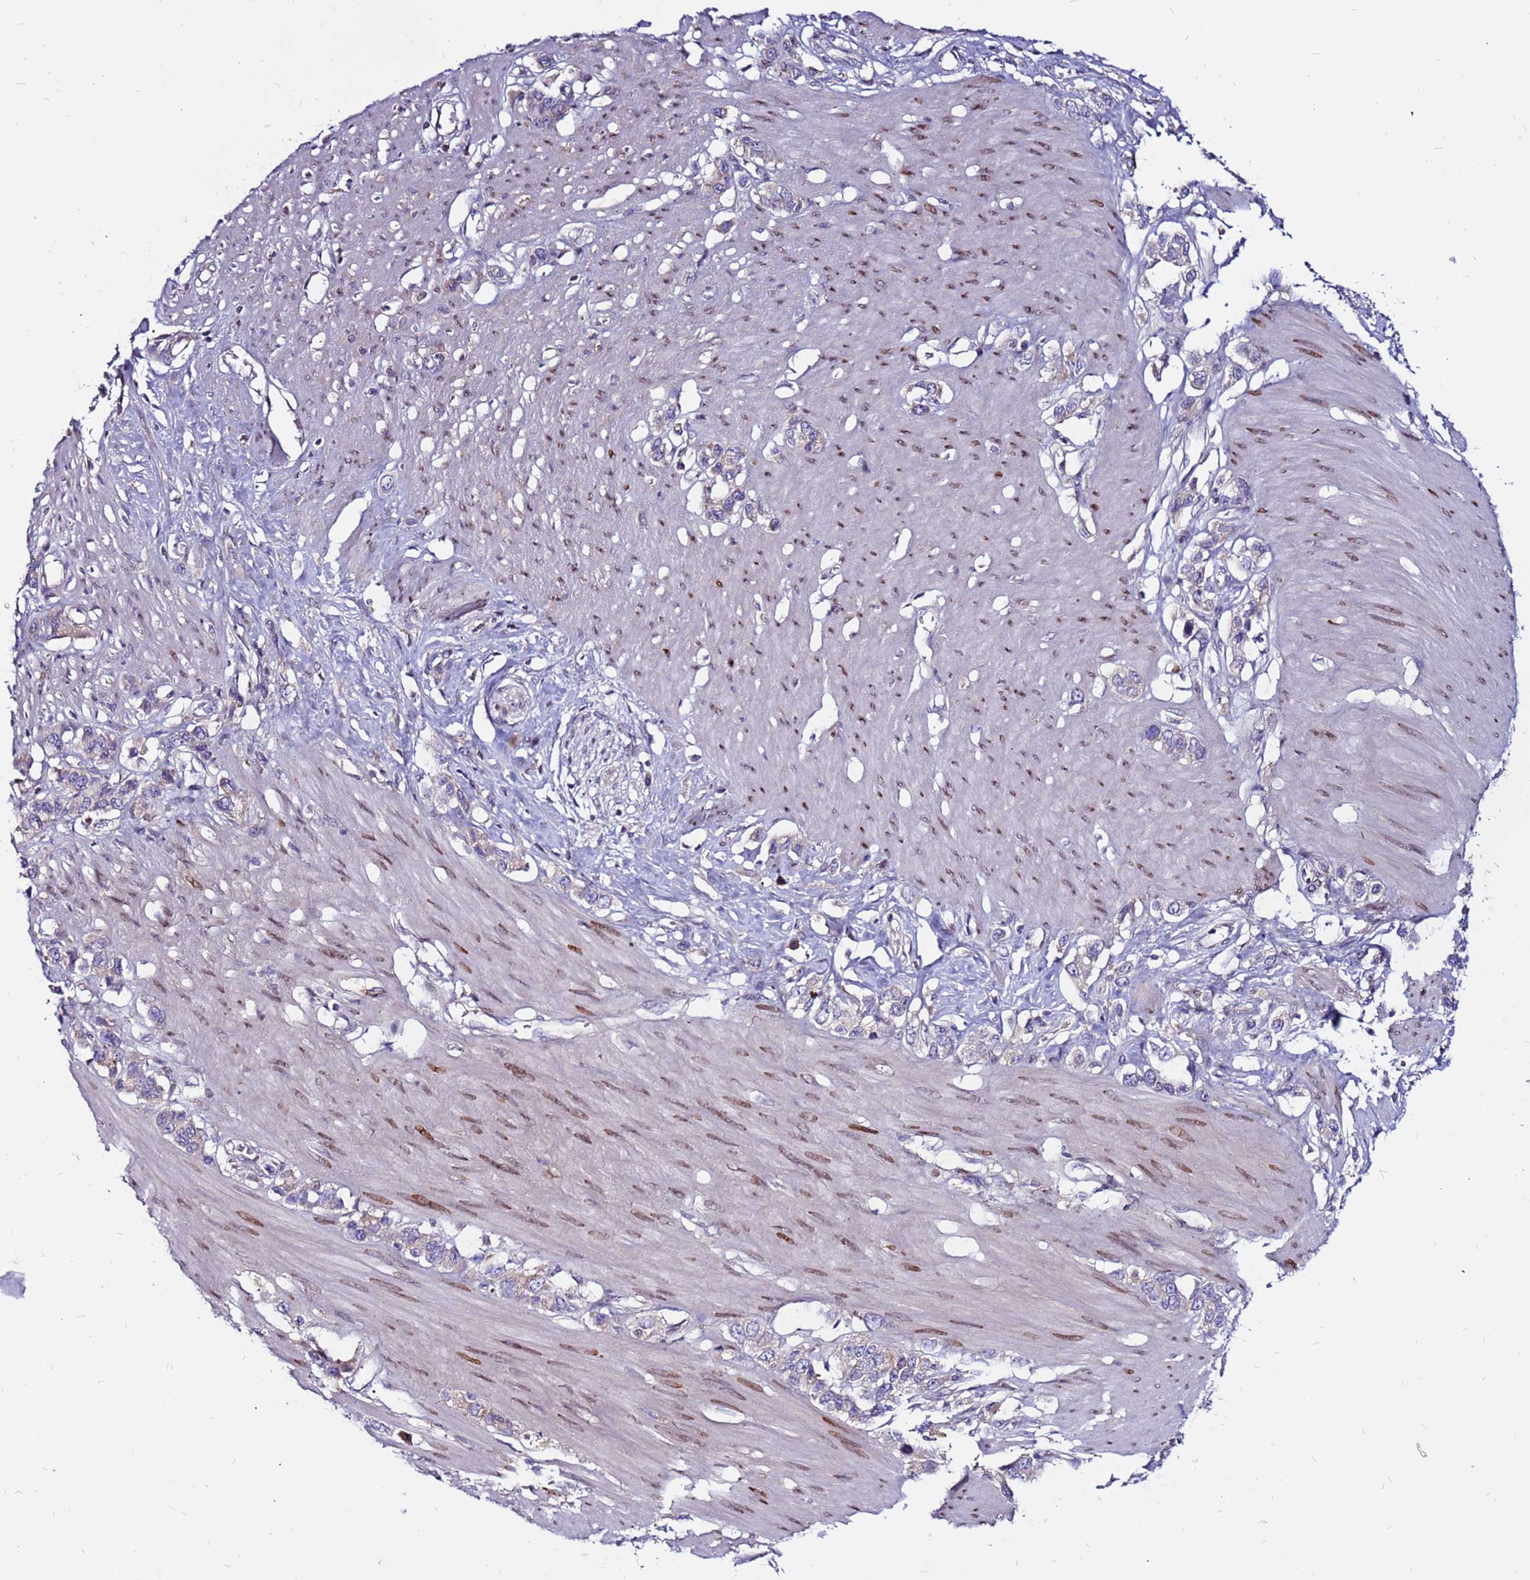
{"staining": {"intensity": "negative", "quantity": "none", "location": "none"}, "tissue": "stomach cancer", "cell_type": "Tumor cells", "image_type": "cancer", "snomed": [{"axis": "morphology", "description": "Adenocarcinoma, NOS"}, {"axis": "morphology", "description": "Adenocarcinoma, High grade"}, {"axis": "topography", "description": "Stomach, upper"}, {"axis": "topography", "description": "Stomach, lower"}], "caption": "The histopathology image shows no significant positivity in tumor cells of stomach cancer. (DAB (3,3'-diaminobenzidine) IHC visualized using brightfield microscopy, high magnification).", "gene": "CCDC71", "patient": {"sex": "female", "age": 65}}